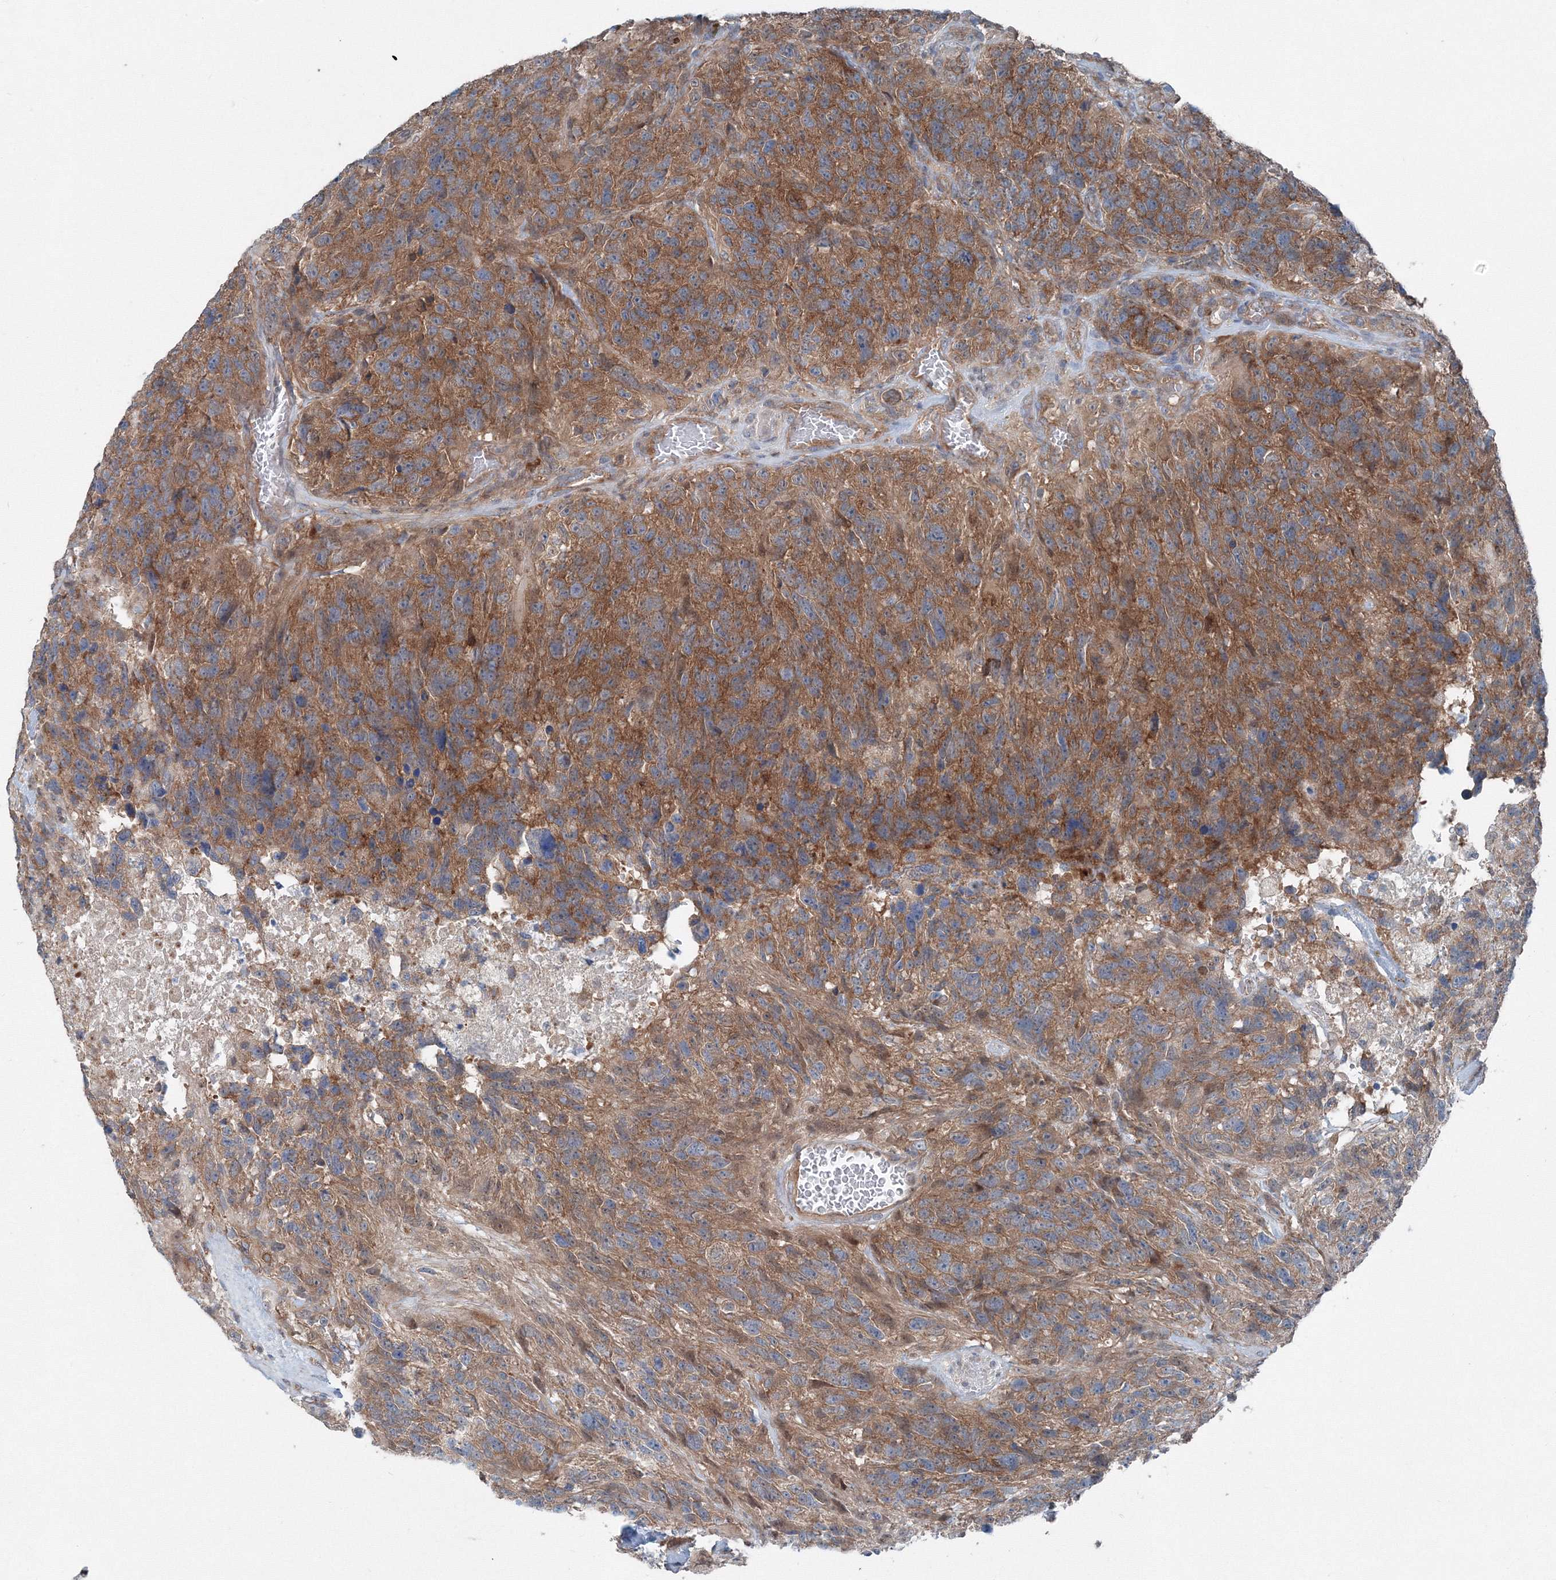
{"staining": {"intensity": "moderate", "quantity": ">75%", "location": "cytoplasmic/membranous"}, "tissue": "glioma", "cell_type": "Tumor cells", "image_type": "cancer", "snomed": [{"axis": "morphology", "description": "Glioma, malignant, High grade"}, {"axis": "topography", "description": "Brain"}], "caption": "The photomicrograph shows immunohistochemical staining of glioma. There is moderate cytoplasmic/membranous staining is appreciated in about >75% of tumor cells.", "gene": "TPRKB", "patient": {"sex": "male", "age": 69}}